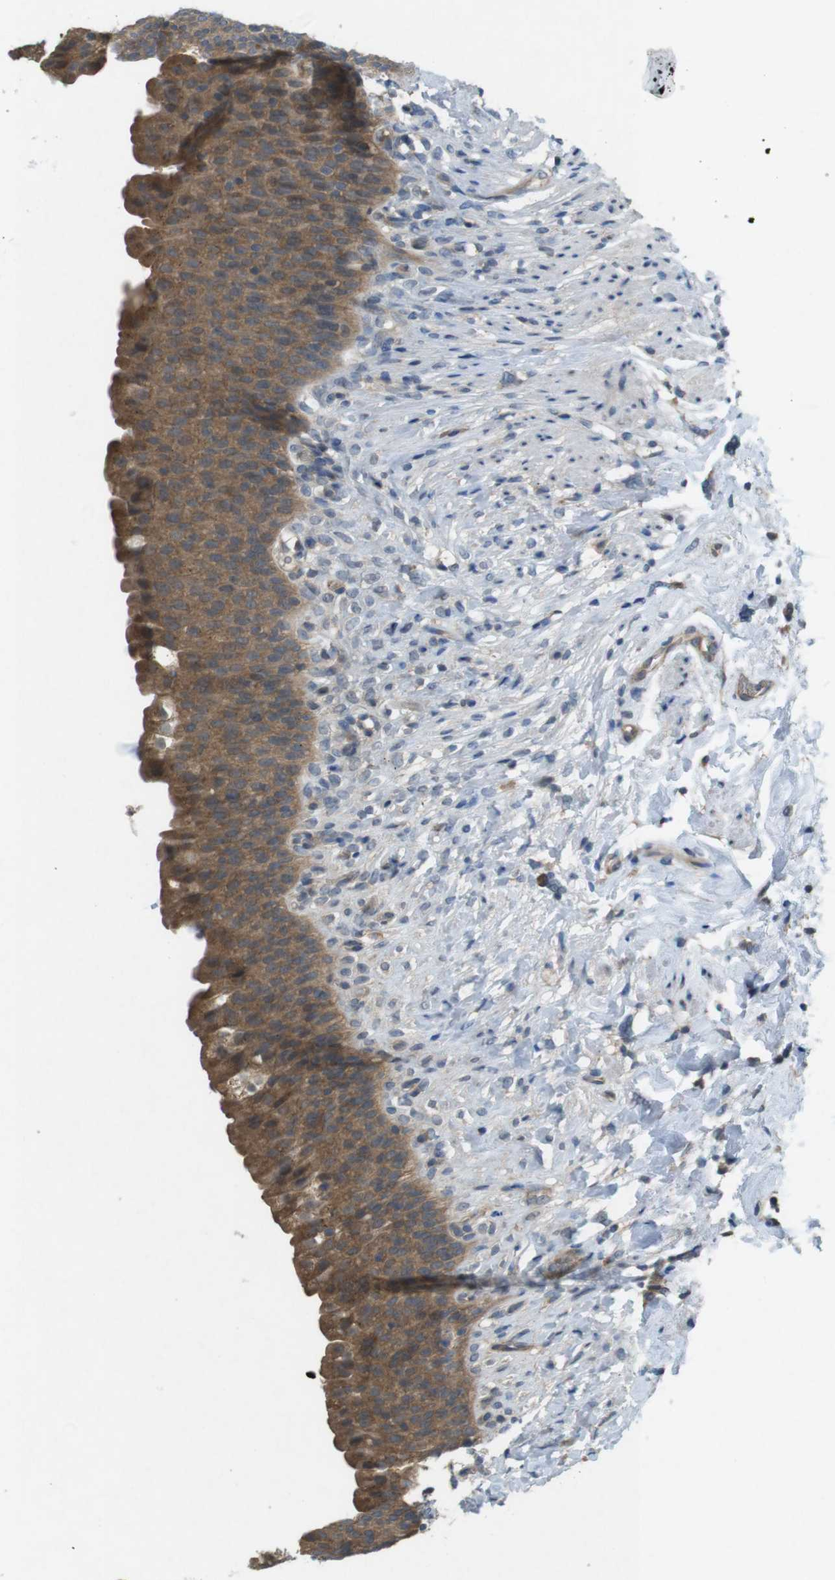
{"staining": {"intensity": "moderate", "quantity": ">75%", "location": "cytoplasmic/membranous"}, "tissue": "urinary bladder", "cell_type": "Urothelial cells", "image_type": "normal", "snomed": [{"axis": "morphology", "description": "Normal tissue, NOS"}, {"axis": "topography", "description": "Urinary bladder"}], "caption": "Brown immunohistochemical staining in normal human urinary bladder displays moderate cytoplasmic/membranous positivity in approximately >75% of urothelial cells. (IHC, brightfield microscopy, high magnification).", "gene": "SUGT1", "patient": {"sex": "female", "age": 79}}